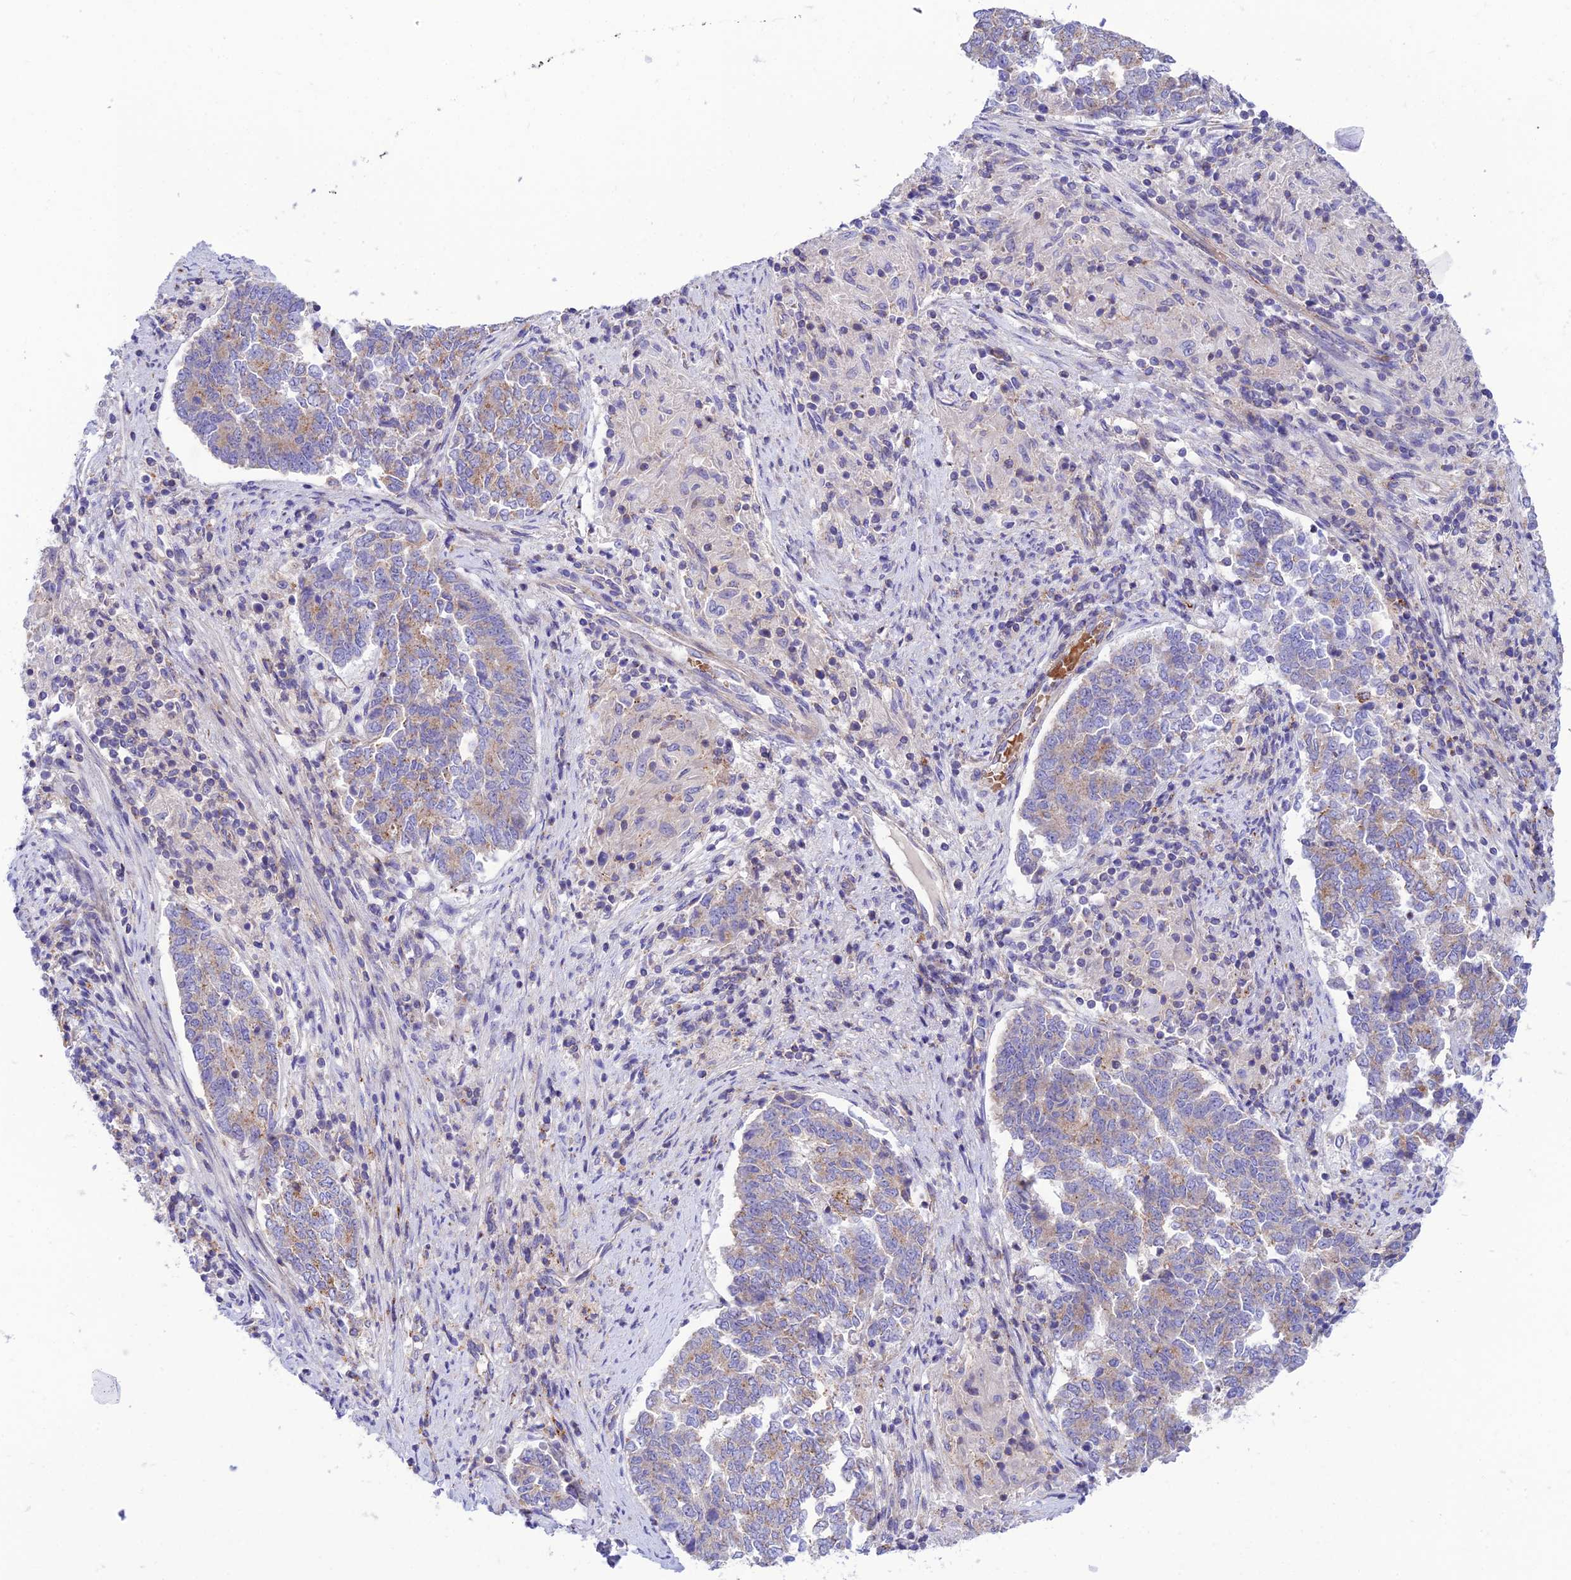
{"staining": {"intensity": "weak", "quantity": "25%-75%", "location": "cytoplasmic/membranous"}, "tissue": "endometrial cancer", "cell_type": "Tumor cells", "image_type": "cancer", "snomed": [{"axis": "morphology", "description": "Adenocarcinoma, NOS"}, {"axis": "topography", "description": "Endometrium"}], "caption": "A brown stain highlights weak cytoplasmic/membranous staining of a protein in human endometrial adenocarcinoma tumor cells. (Stains: DAB (3,3'-diaminobenzidine) in brown, nuclei in blue, Microscopy: brightfield microscopy at high magnification).", "gene": "CCDC157", "patient": {"sex": "female", "age": 80}}